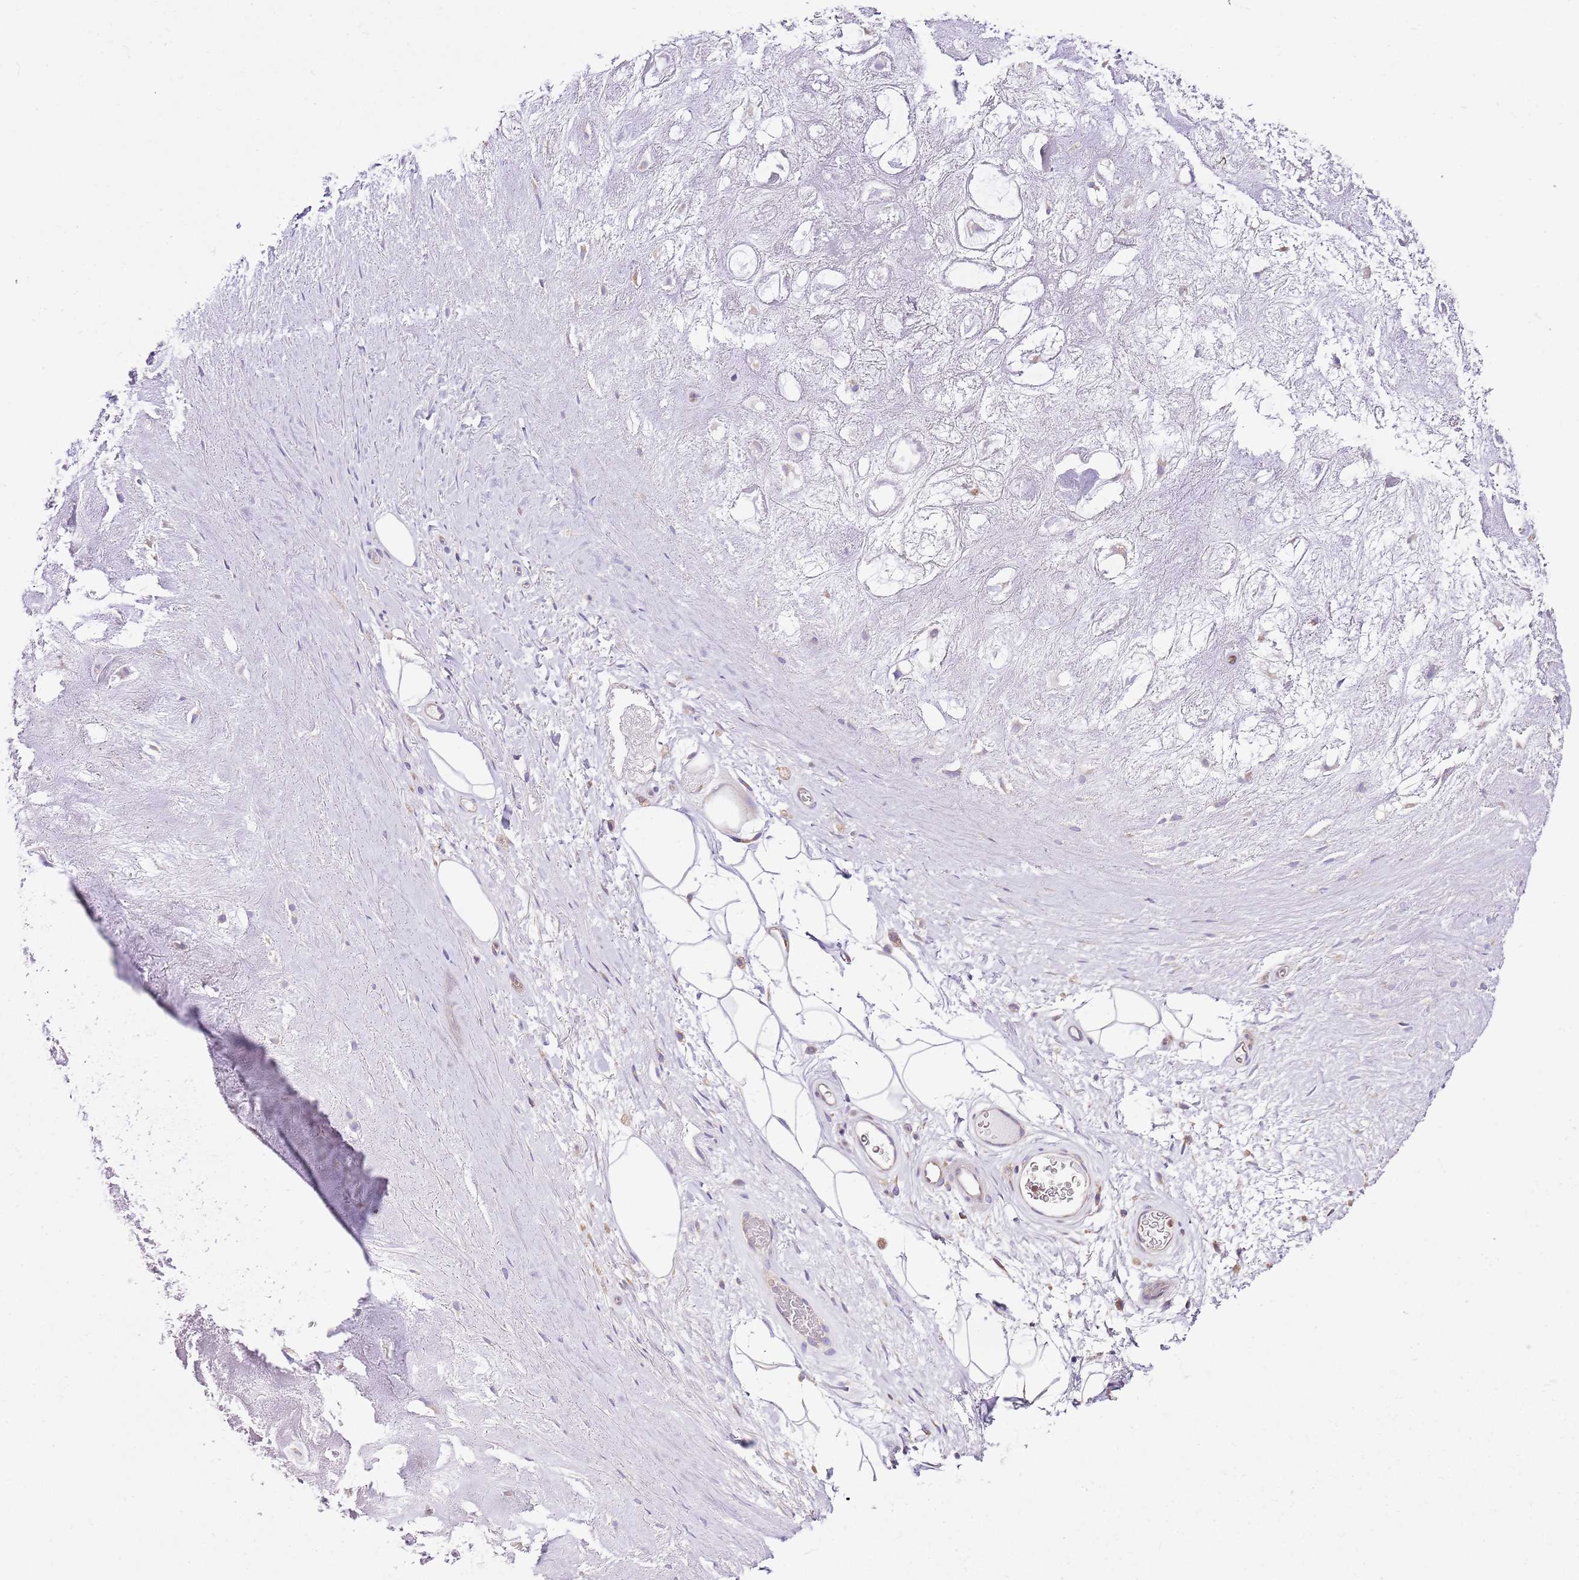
{"staining": {"intensity": "negative", "quantity": "none", "location": "none"}, "tissue": "adipose tissue", "cell_type": "Adipocytes", "image_type": "normal", "snomed": [{"axis": "morphology", "description": "Normal tissue, NOS"}, {"axis": "topography", "description": "Cartilage tissue"}], "caption": "This image is of normal adipose tissue stained with IHC to label a protein in brown with the nuclei are counter-stained blue. There is no expression in adipocytes. (DAB immunohistochemistry visualized using brightfield microscopy, high magnification).", "gene": "RPS10", "patient": {"sex": "male", "age": 81}}